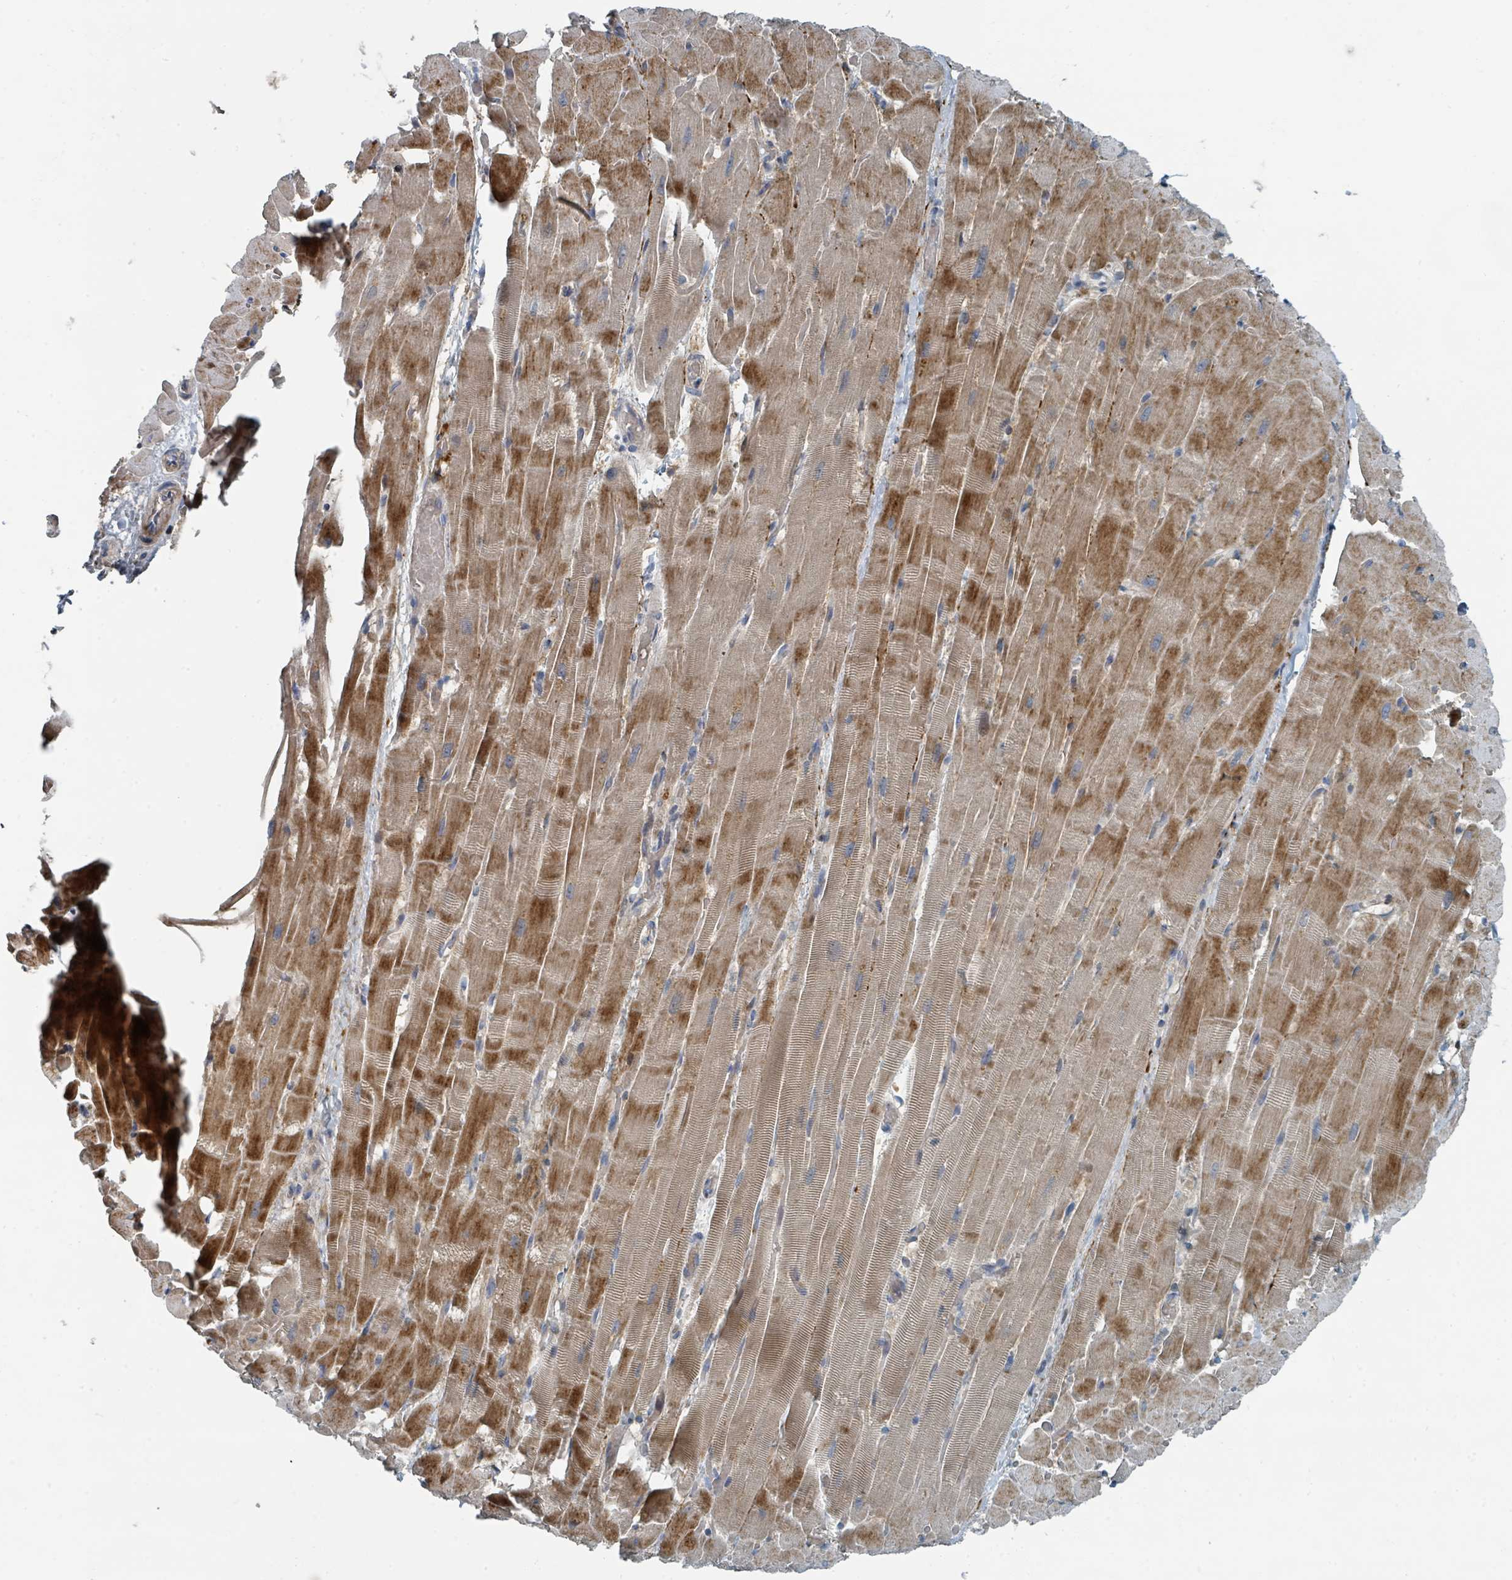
{"staining": {"intensity": "moderate", "quantity": ">75%", "location": "cytoplasmic/membranous"}, "tissue": "heart muscle", "cell_type": "Cardiomyocytes", "image_type": "normal", "snomed": [{"axis": "morphology", "description": "Normal tissue, NOS"}, {"axis": "topography", "description": "Heart"}], "caption": "IHC histopathology image of unremarkable heart muscle: heart muscle stained using immunohistochemistry displays medium levels of moderate protein expression localized specifically in the cytoplasmic/membranous of cardiomyocytes, appearing as a cytoplasmic/membranous brown color.", "gene": "SLC44A5", "patient": {"sex": "male", "age": 37}}